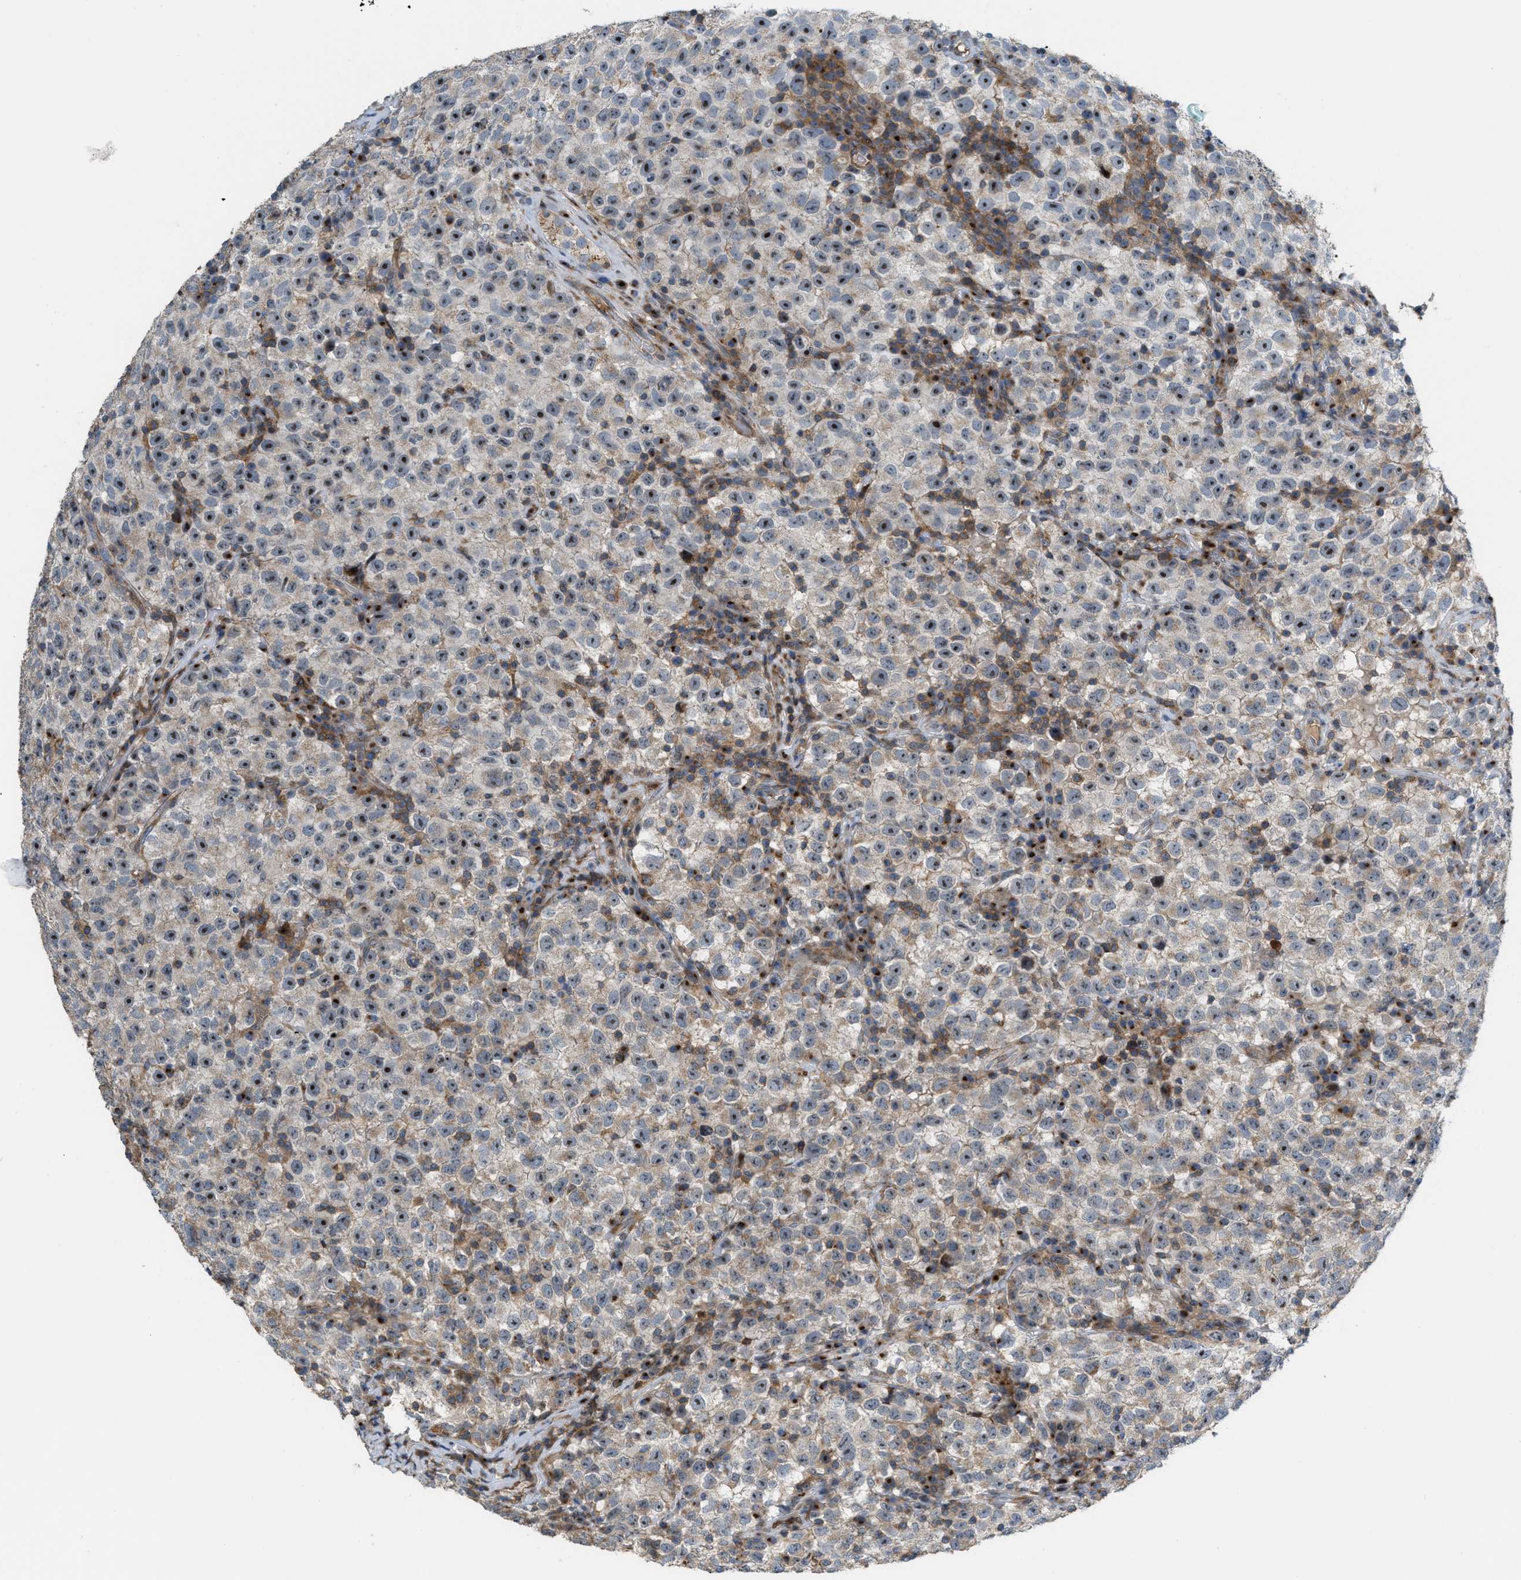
{"staining": {"intensity": "strong", "quantity": "<25%", "location": "nuclear"}, "tissue": "testis cancer", "cell_type": "Tumor cells", "image_type": "cancer", "snomed": [{"axis": "morphology", "description": "Seminoma, NOS"}, {"axis": "topography", "description": "Testis"}], "caption": "Immunohistochemistry (IHC) image of testis cancer (seminoma) stained for a protein (brown), which displays medium levels of strong nuclear expression in approximately <25% of tumor cells.", "gene": "DIPK1A", "patient": {"sex": "male", "age": 22}}